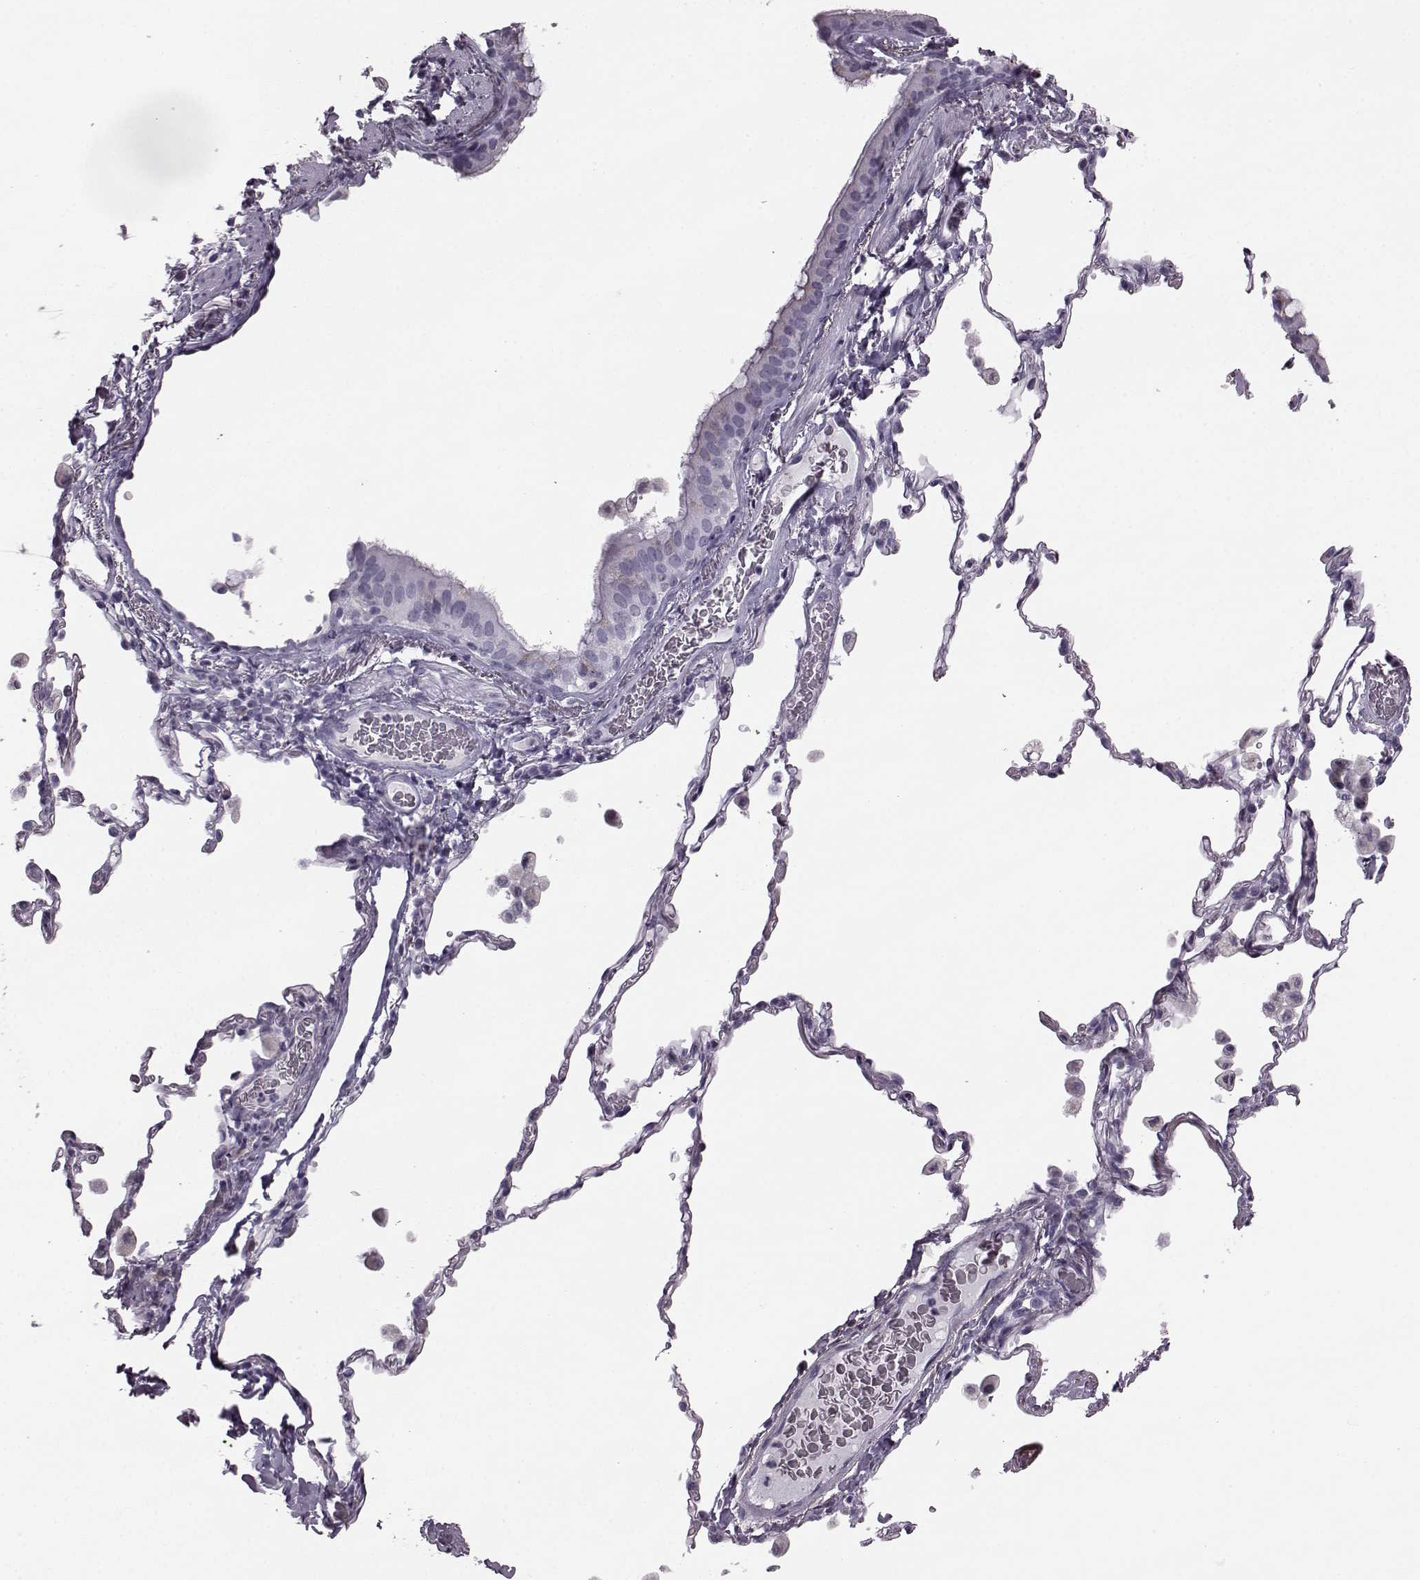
{"staining": {"intensity": "negative", "quantity": "none", "location": "none"}, "tissue": "bronchus", "cell_type": "Respiratory epithelial cells", "image_type": "normal", "snomed": [{"axis": "morphology", "description": "Normal tissue, NOS"}, {"axis": "topography", "description": "Bronchus"}, {"axis": "topography", "description": "Lung"}], "caption": "This is a histopathology image of IHC staining of normal bronchus, which shows no expression in respiratory epithelial cells. (Stains: DAB (3,3'-diaminobenzidine) immunohistochemistry with hematoxylin counter stain, Microscopy: brightfield microscopy at high magnification).", "gene": "JSRP1", "patient": {"sex": "male", "age": 54}}